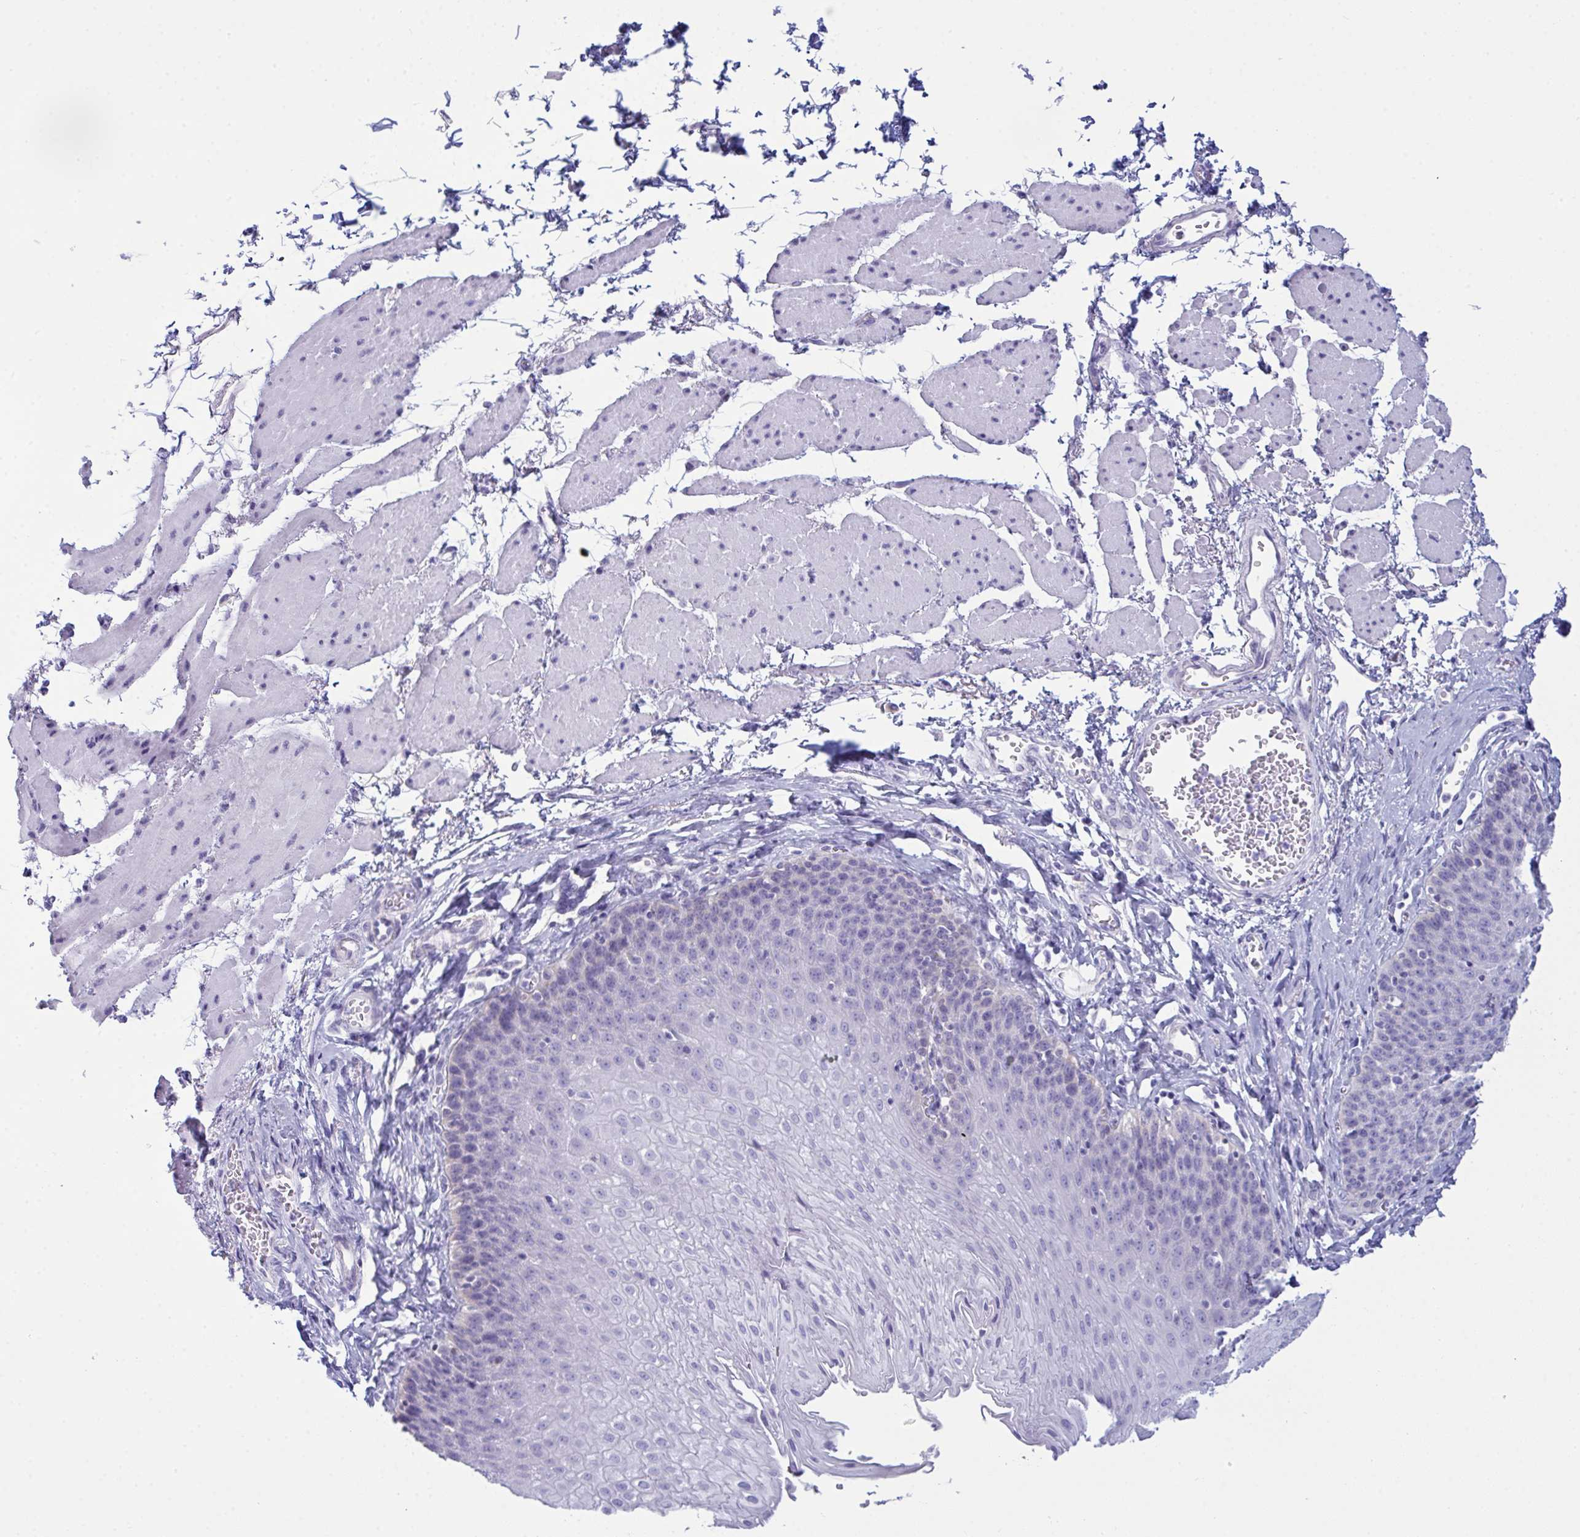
{"staining": {"intensity": "negative", "quantity": "none", "location": "none"}, "tissue": "esophagus", "cell_type": "Squamous epithelial cells", "image_type": "normal", "snomed": [{"axis": "morphology", "description": "Normal tissue, NOS"}, {"axis": "topography", "description": "Esophagus"}], "caption": "DAB (3,3'-diaminobenzidine) immunohistochemical staining of unremarkable esophagus displays no significant positivity in squamous epithelial cells.", "gene": "BBS1", "patient": {"sex": "female", "age": 81}}